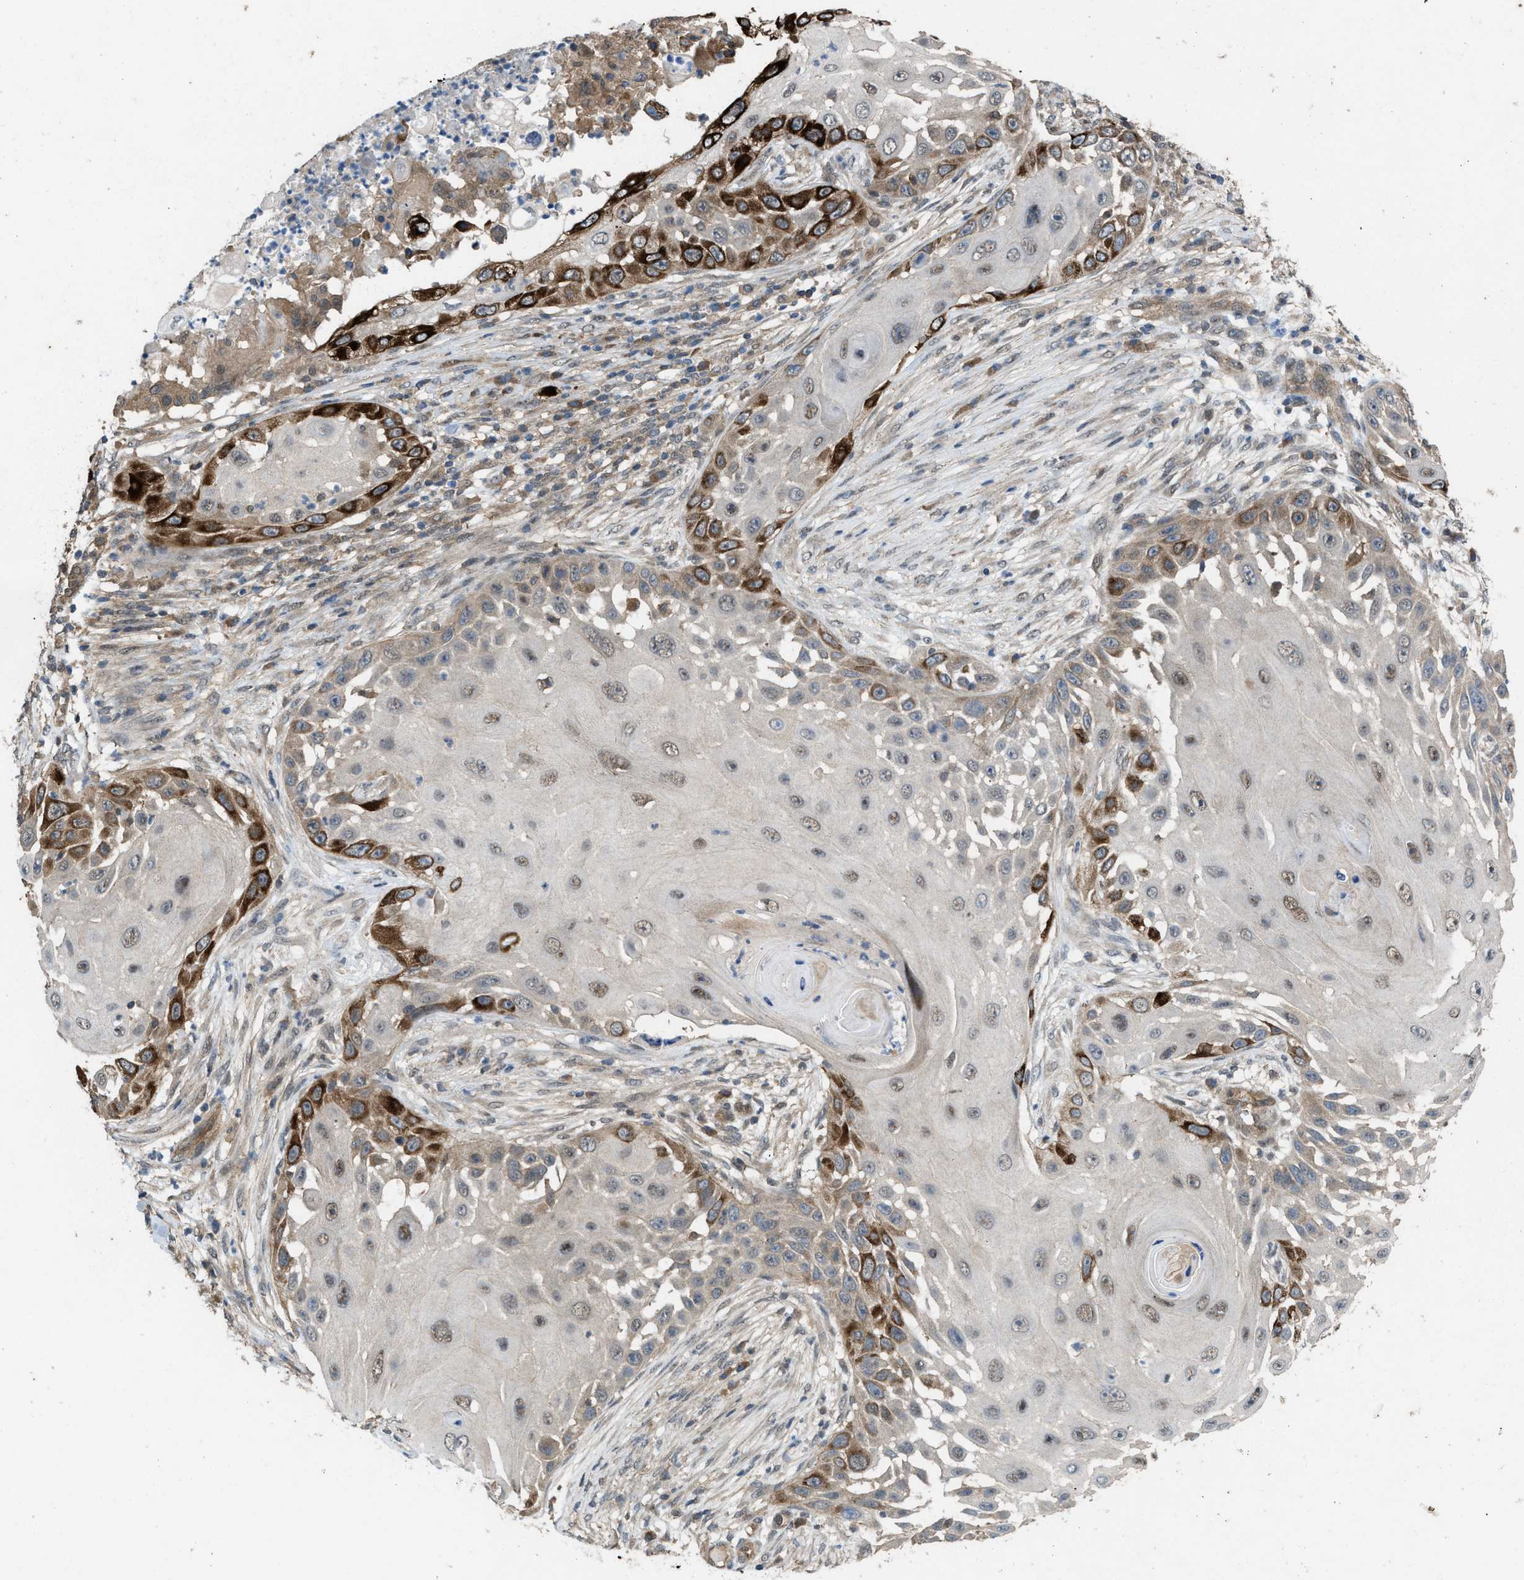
{"staining": {"intensity": "strong", "quantity": "<25%", "location": "cytoplasmic/membranous"}, "tissue": "skin cancer", "cell_type": "Tumor cells", "image_type": "cancer", "snomed": [{"axis": "morphology", "description": "Squamous cell carcinoma, NOS"}, {"axis": "topography", "description": "Skin"}], "caption": "The immunohistochemical stain shows strong cytoplasmic/membranous positivity in tumor cells of skin squamous cell carcinoma tissue. (DAB = brown stain, brightfield microscopy at high magnification).", "gene": "PLAA", "patient": {"sex": "female", "age": 44}}